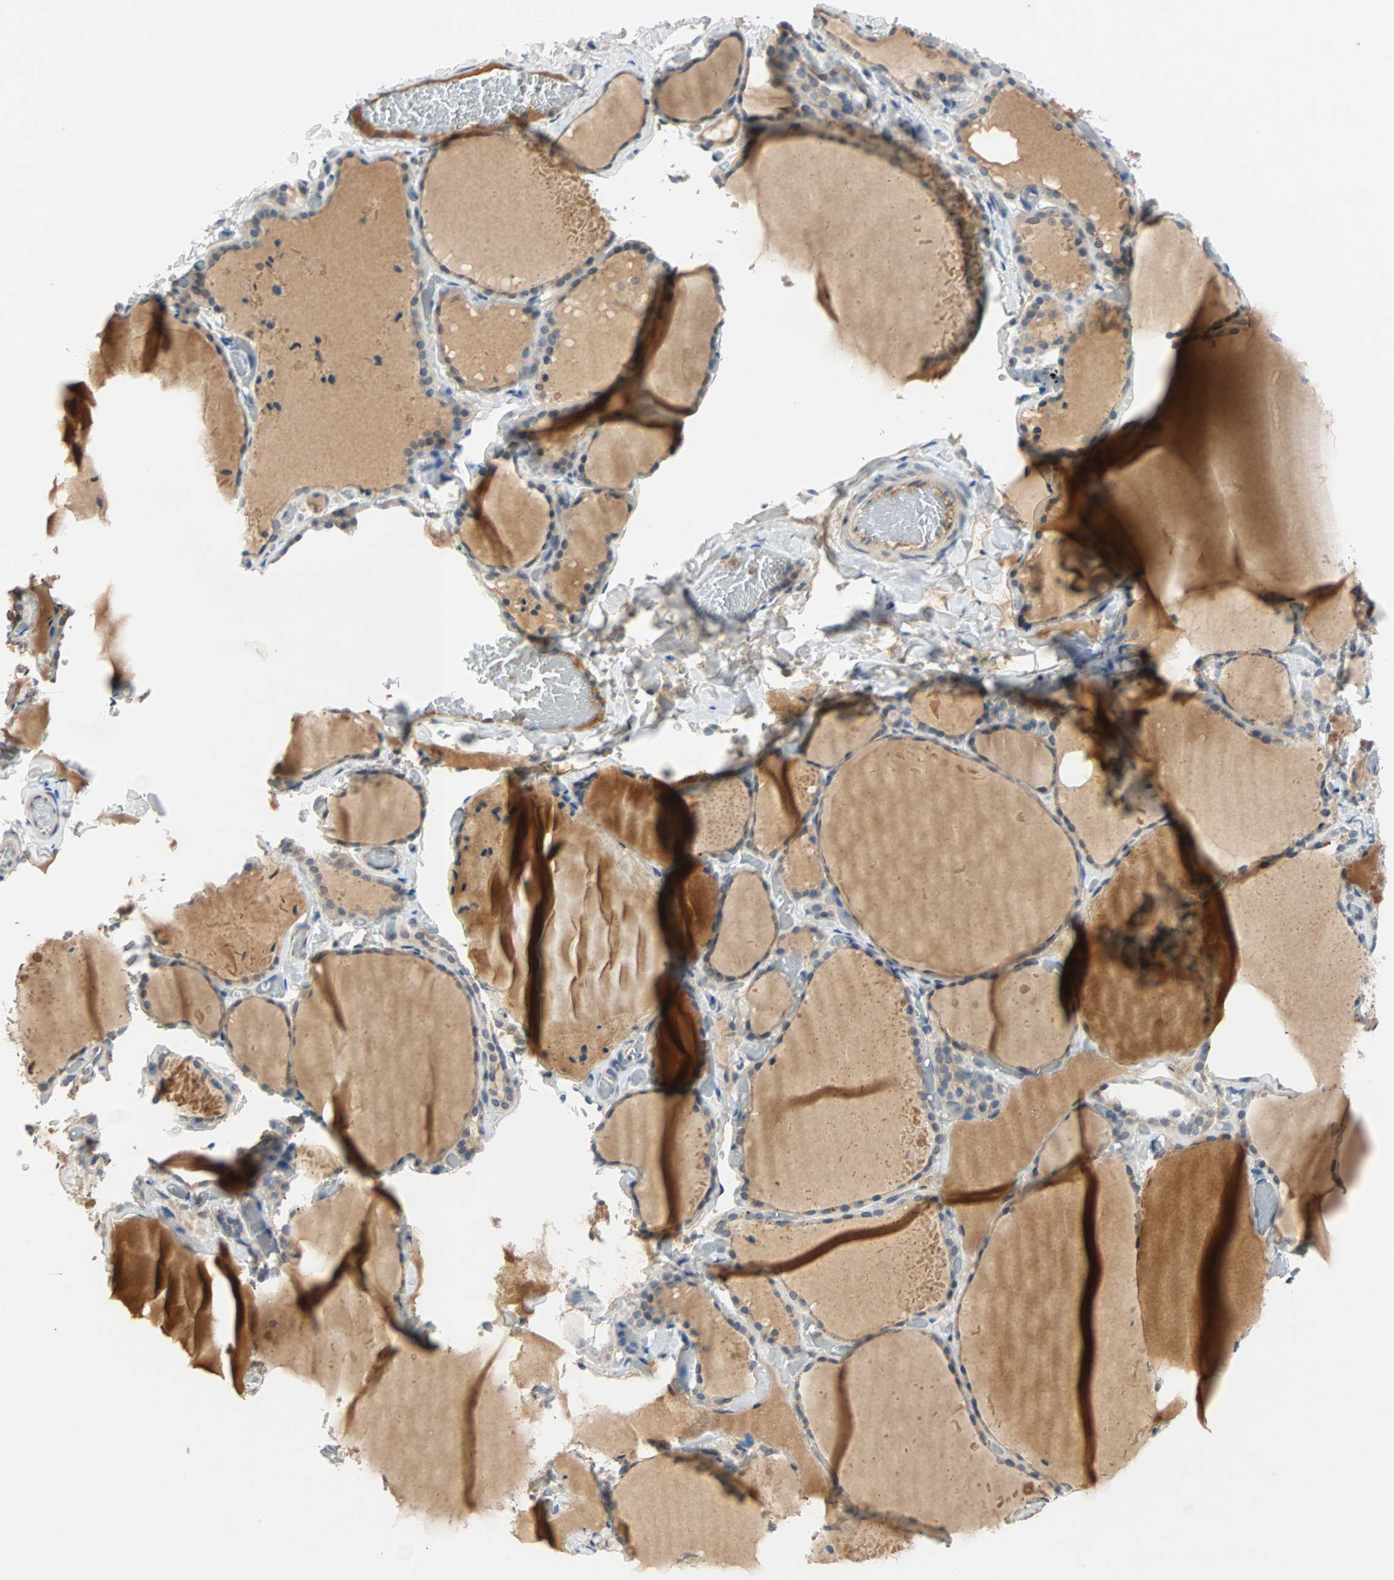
{"staining": {"intensity": "moderate", "quantity": "<25%", "location": "cytoplasmic/membranous"}, "tissue": "thyroid gland", "cell_type": "Glandular cells", "image_type": "normal", "snomed": [{"axis": "morphology", "description": "Normal tissue, NOS"}, {"axis": "topography", "description": "Thyroid gland"}], "caption": "Normal thyroid gland displays moderate cytoplasmic/membranous positivity in approximately <25% of glandular cells (brown staining indicates protein expression, while blue staining denotes nuclei)..", "gene": "MAP4K1", "patient": {"sex": "female", "age": 22}}